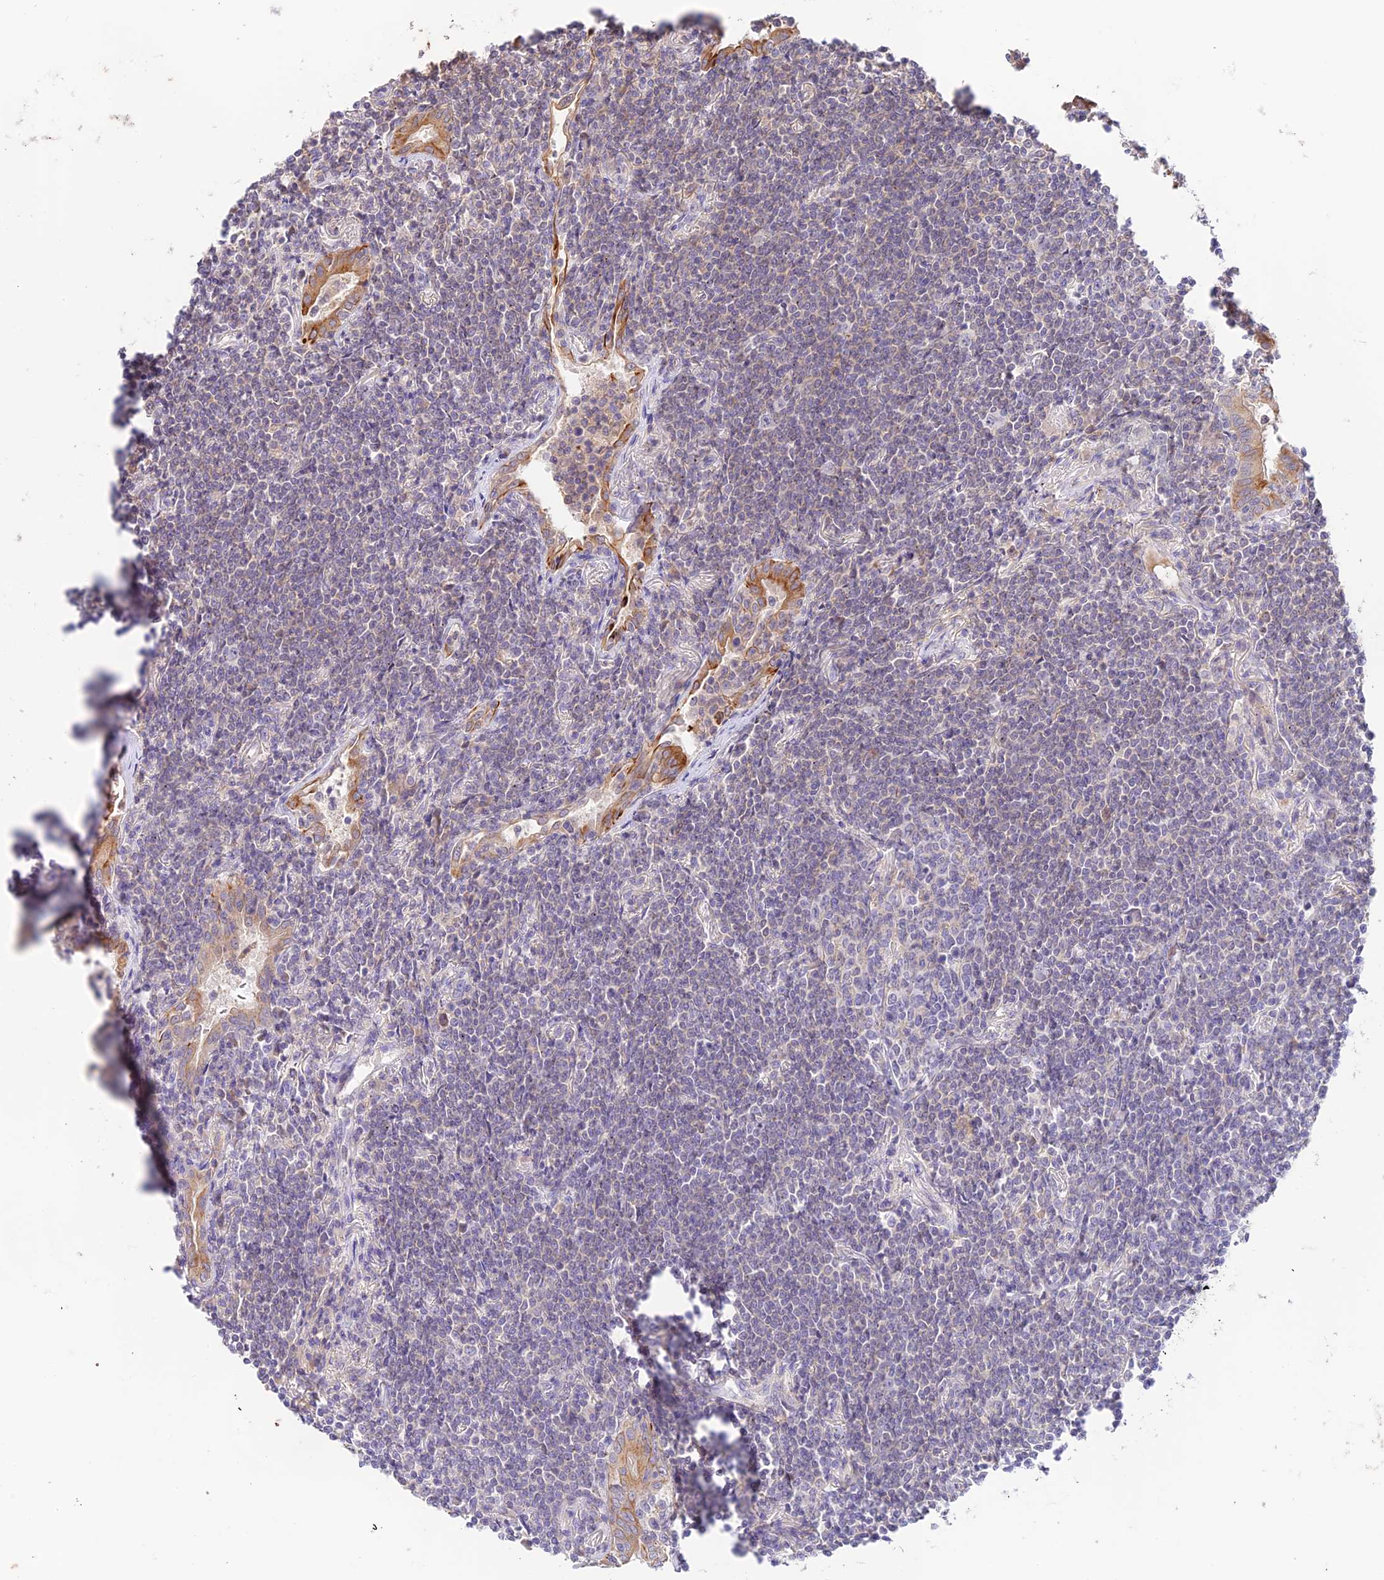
{"staining": {"intensity": "negative", "quantity": "none", "location": "none"}, "tissue": "lymphoma", "cell_type": "Tumor cells", "image_type": "cancer", "snomed": [{"axis": "morphology", "description": "Malignant lymphoma, non-Hodgkin's type, Low grade"}, {"axis": "topography", "description": "Lung"}], "caption": "A high-resolution photomicrograph shows immunohistochemistry staining of lymphoma, which shows no significant positivity in tumor cells.", "gene": "CAMSAP3", "patient": {"sex": "female", "age": 71}}